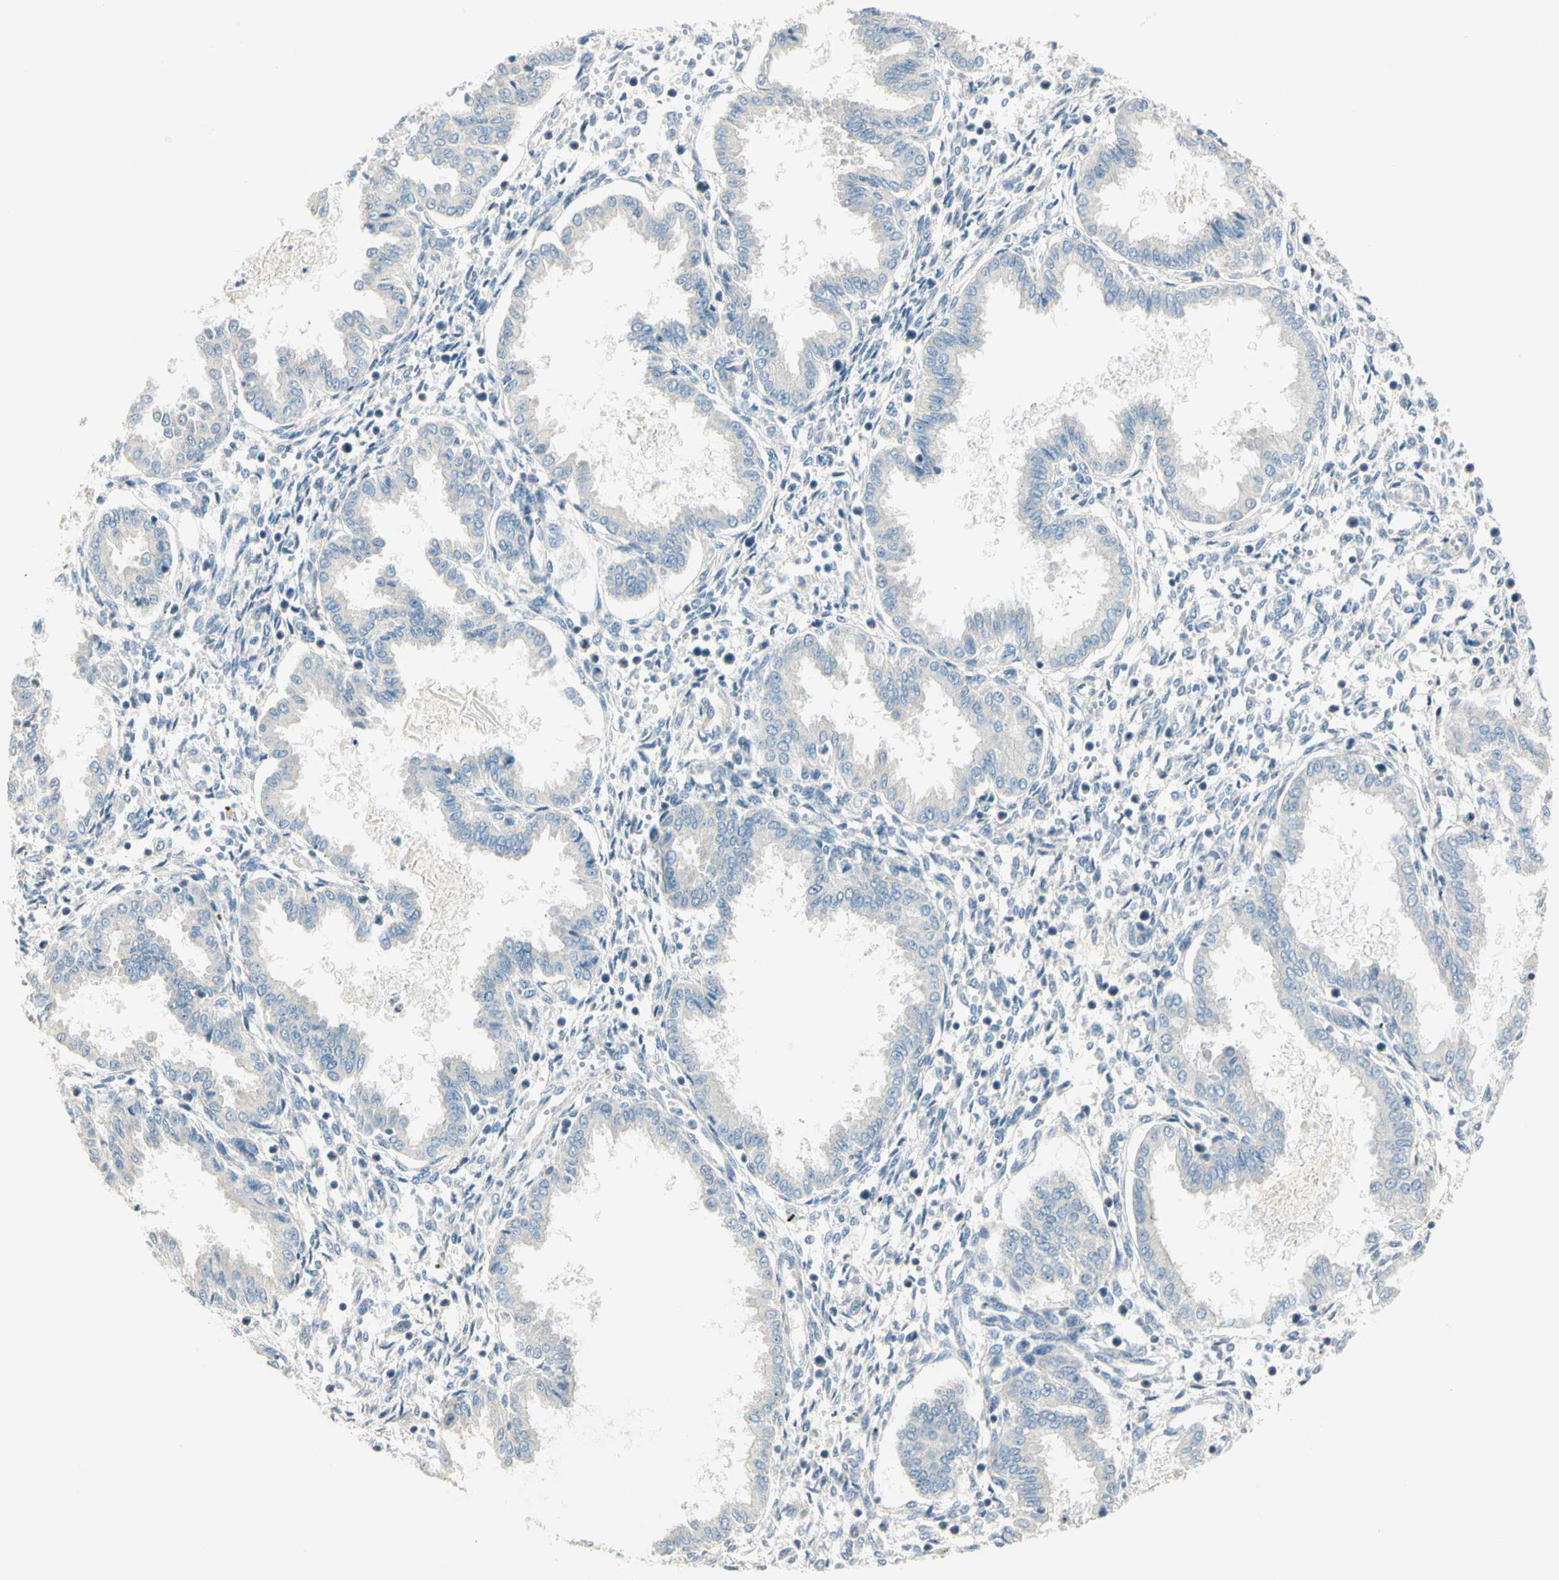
{"staining": {"intensity": "negative", "quantity": "none", "location": "none"}, "tissue": "endometrium", "cell_type": "Cells in endometrial stroma", "image_type": "normal", "snomed": [{"axis": "morphology", "description": "Normal tissue, NOS"}, {"axis": "topography", "description": "Endometrium"}], "caption": "This is a image of IHC staining of normal endometrium, which shows no staining in cells in endometrial stroma.", "gene": "ADGRA3", "patient": {"sex": "female", "age": 33}}